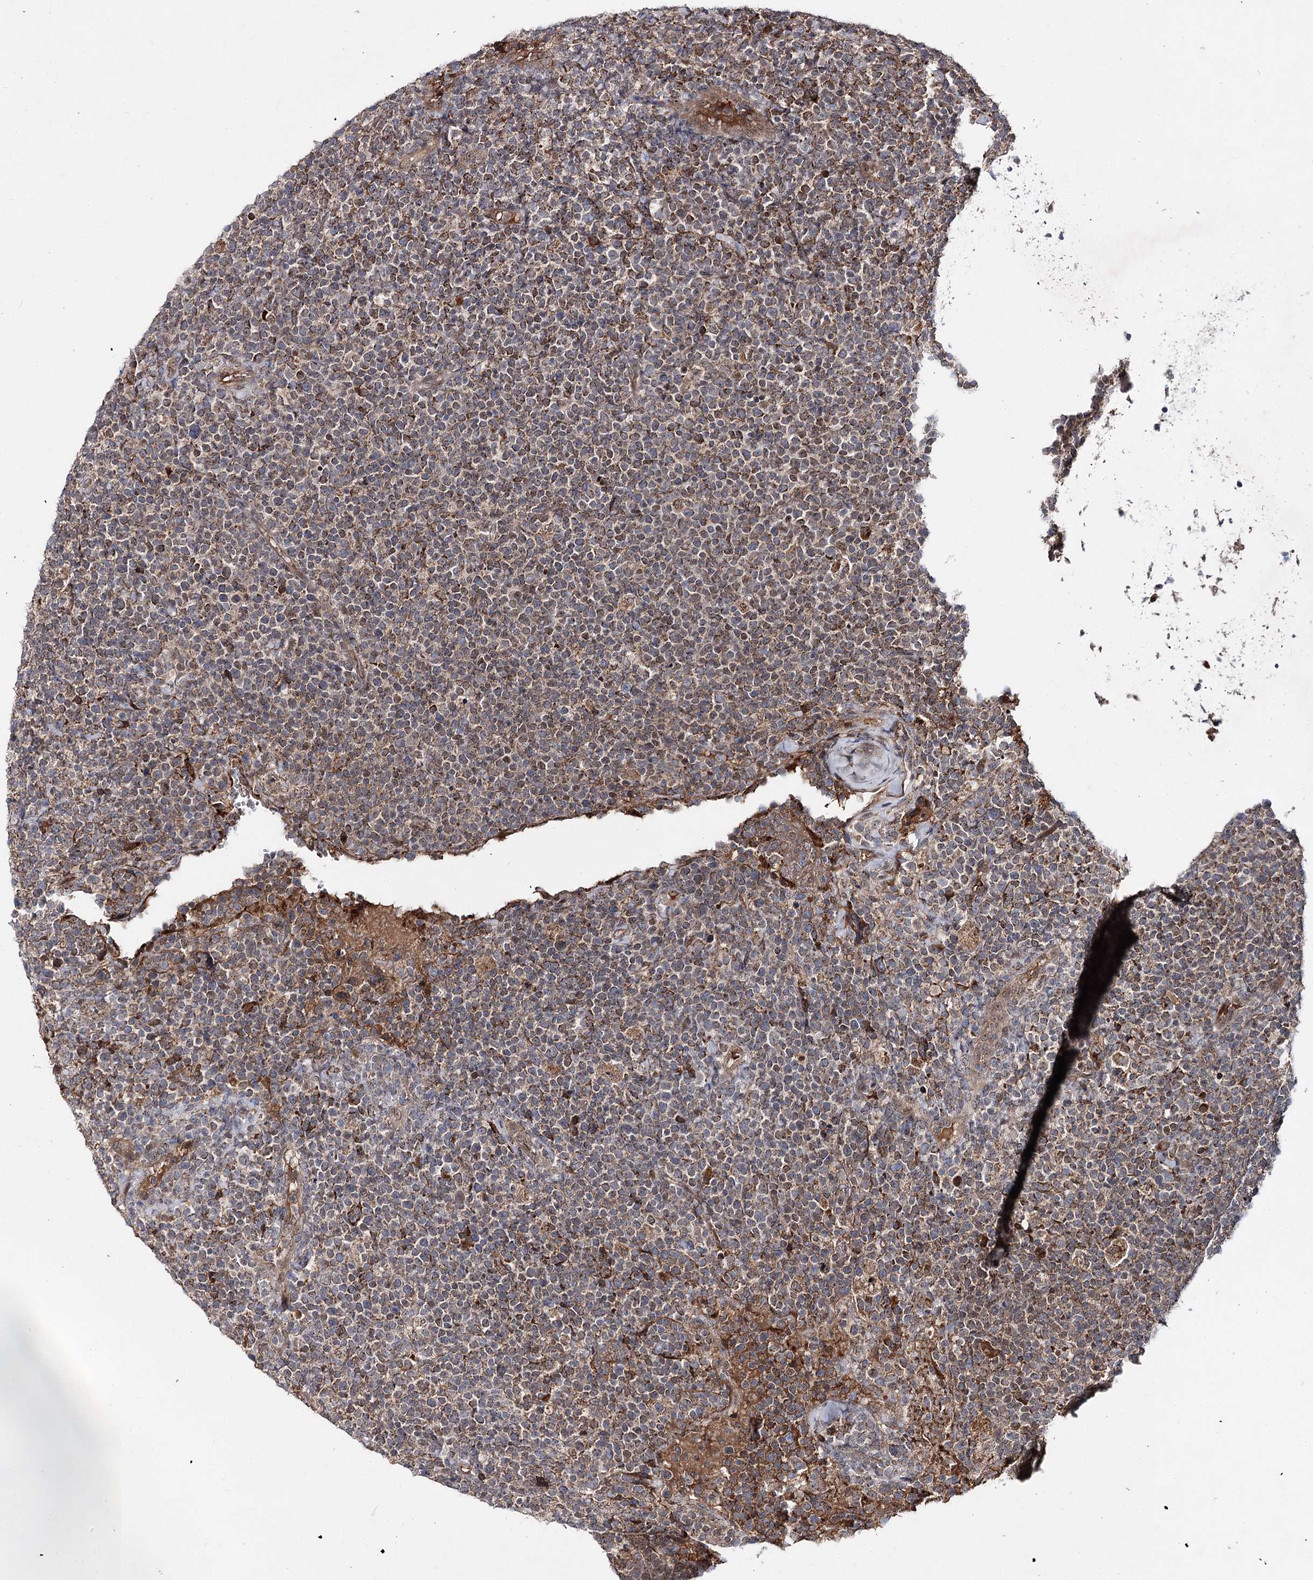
{"staining": {"intensity": "weak", "quantity": "25%-75%", "location": "cytoplasmic/membranous"}, "tissue": "lymphoma", "cell_type": "Tumor cells", "image_type": "cancer", "snomed": [{"axis": "morphology", "description": "Malignant lymphoma, non-Hodgkin's type, High grade"}, {"axis": "topography", "description": "Lymph node"}], "caption": "A high-resolution histopathology image shows immunohistochemistry (IHC) staining of lymphoma, which exhibits weak cytoplasmic/membranous staining in about 25%-75% of tumor cells.", "gene": "MSANTD2", "patient": {"sex": "male", "age": 61}}